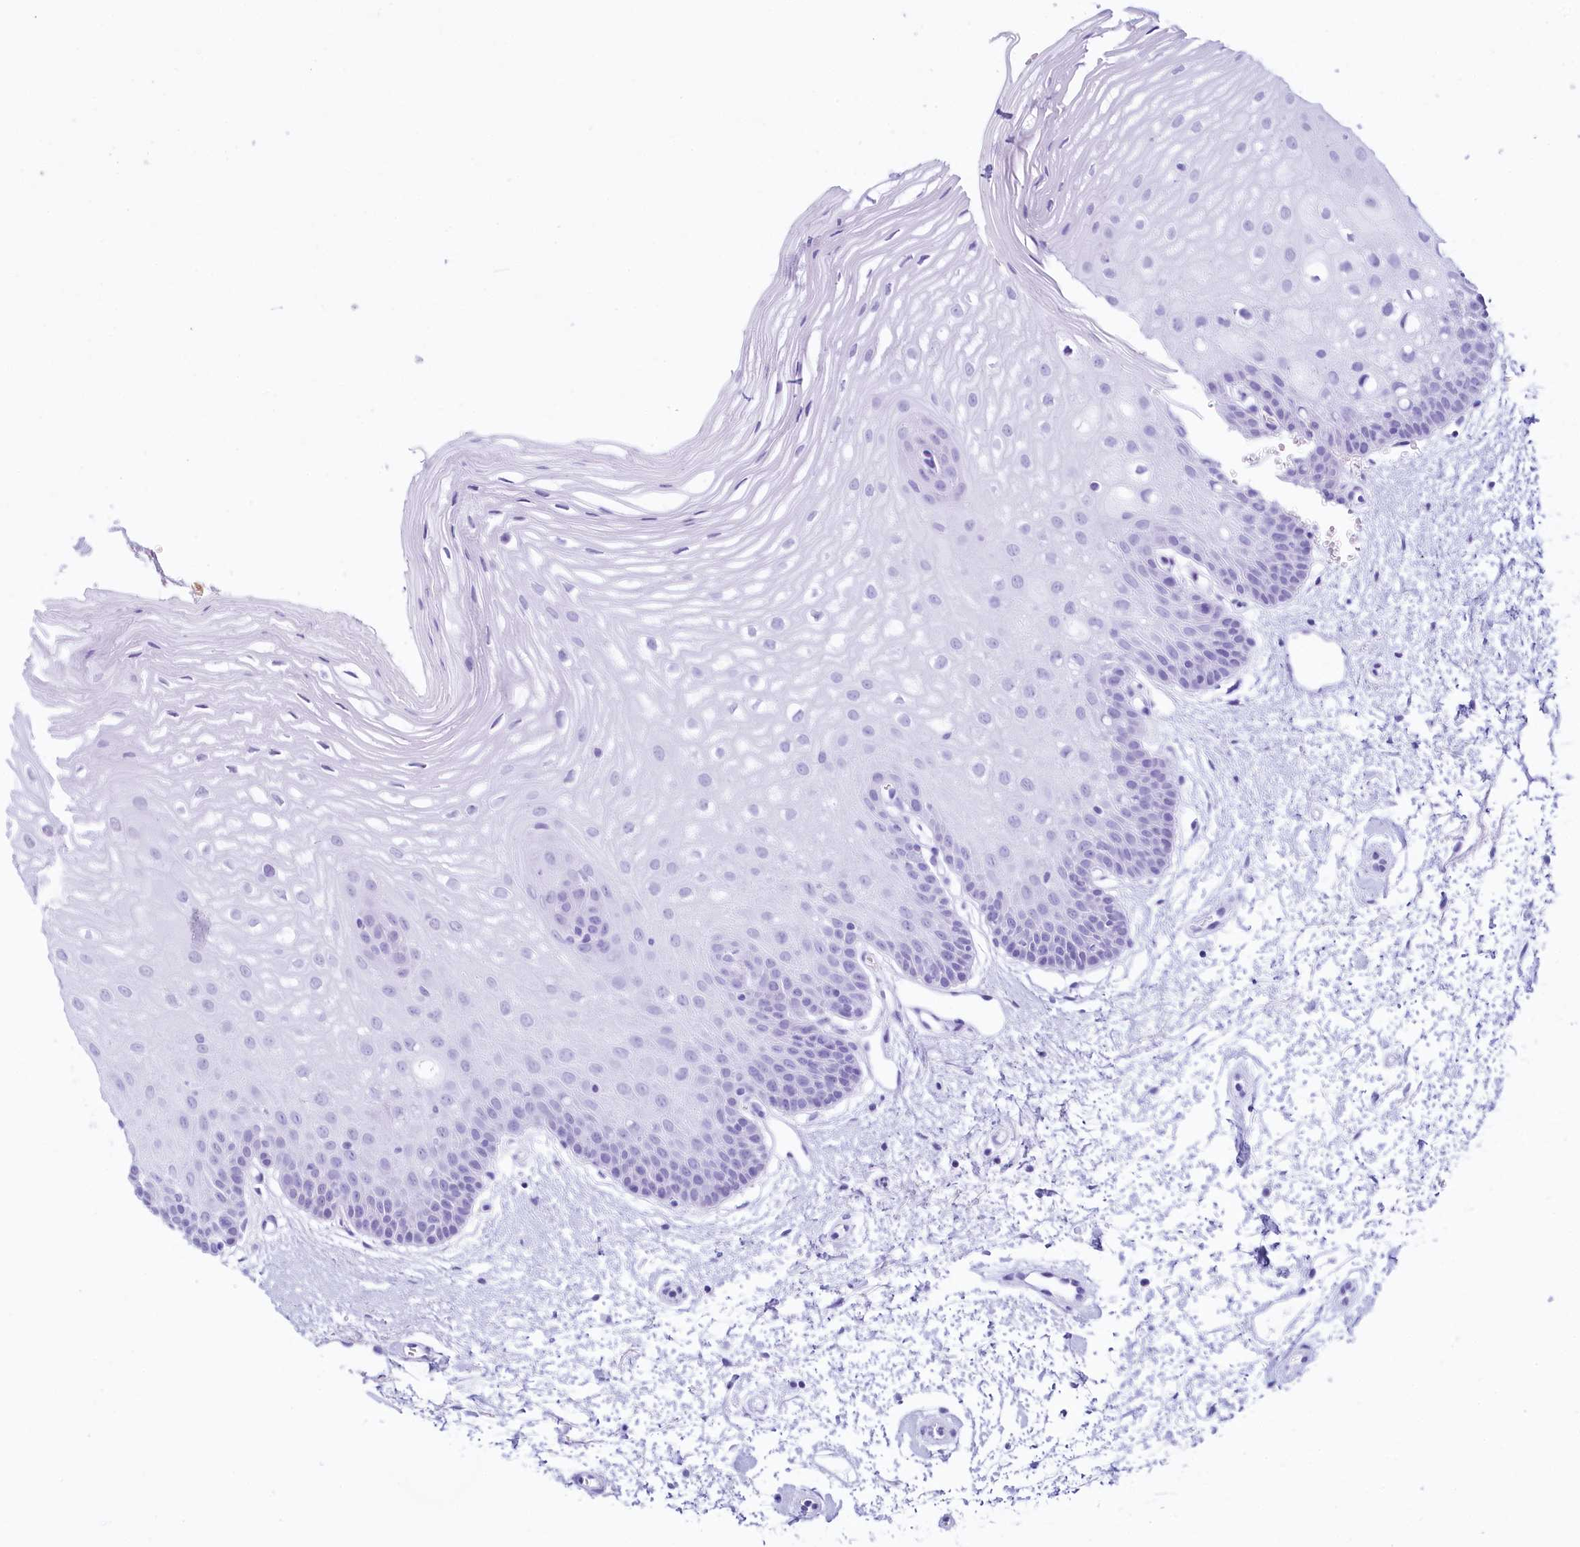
{"staining": {"intensity": "negative", "quantity": "none", "location": "none"}, "tissue": "oral mucosa", "cell_type": "Squamous epithelial cells", "image_type": "normal", "snomed": [{"axis": "morphology", "description": "Normal tissue, NOS"}, {"axis": "topography", "description": "Oral tissue"}, {"axis": "topography", "description": "Tounge, NOS"}], "caption": "This histopathology image is of unremarkable oral mucosa stained with IHC to label a protein in brown with the nuclei are counter-stained blue. There is no positivity in squamous epithelial cells.", "gene": "PROCR", "patient": {"sex": "female", "age": 73}}